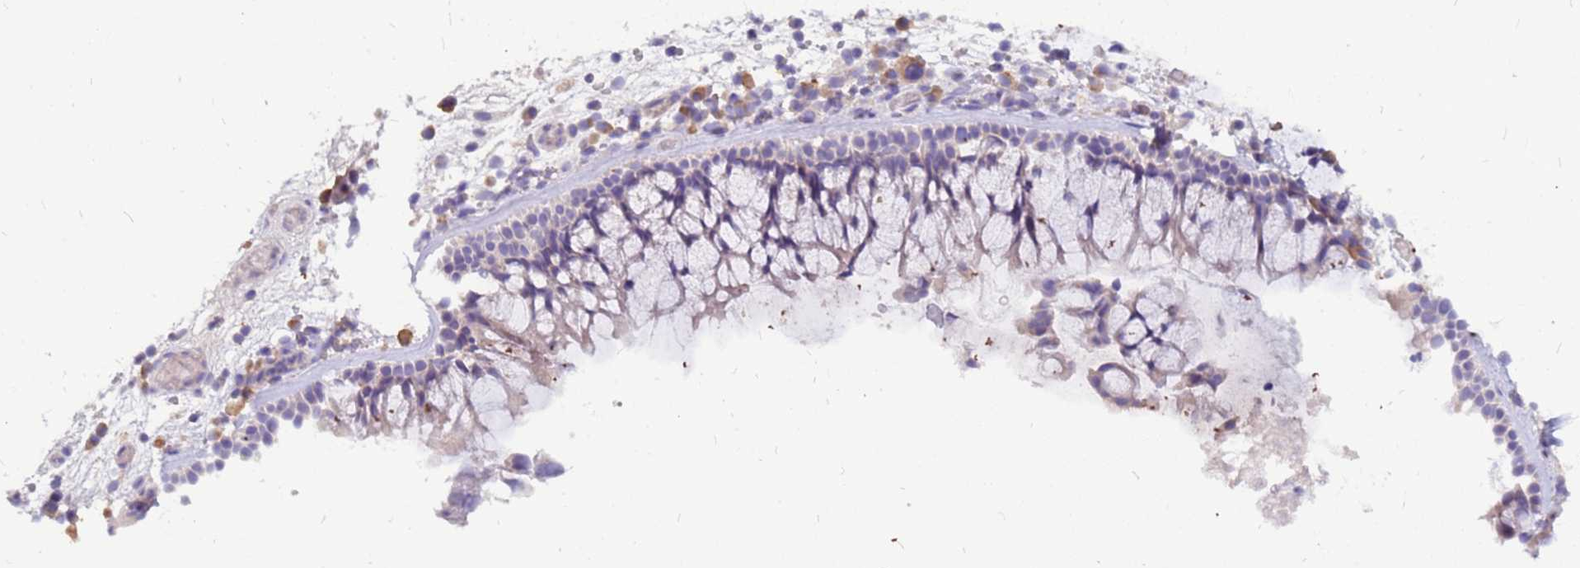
{"staining": {"intensity": "negative", "quantity": "none", "location": "none"}, "tissue": "nasopharynx", "cell_type": "Respiratory epithelial cells", "image_type": "normal", "snomed": [{"axis": "morphology", "description": "Normal tissue, NOS"}, {"axis": "morphology", "description": "Inflammation, NOS"}, {"axis": "morphology", "description": "Malignant melanoma, Metastatic site"}, {"axis": "topography", "description": "Nasopharynx"}], "caption": "IHC histopathology image of normal nasopharynx: nasopharynx stained with DAB displays no significant protein staining in respiratory epithelial cells. (Stains: DAB (3,3'-diaminobenzidine) immunohistochemistry (IHC) with hematoxylin counter stain, Microscopy: brightfield microscopy at high magnification).", "gene": "DPRX", "patient": {"sex": "male", "age": 70}}